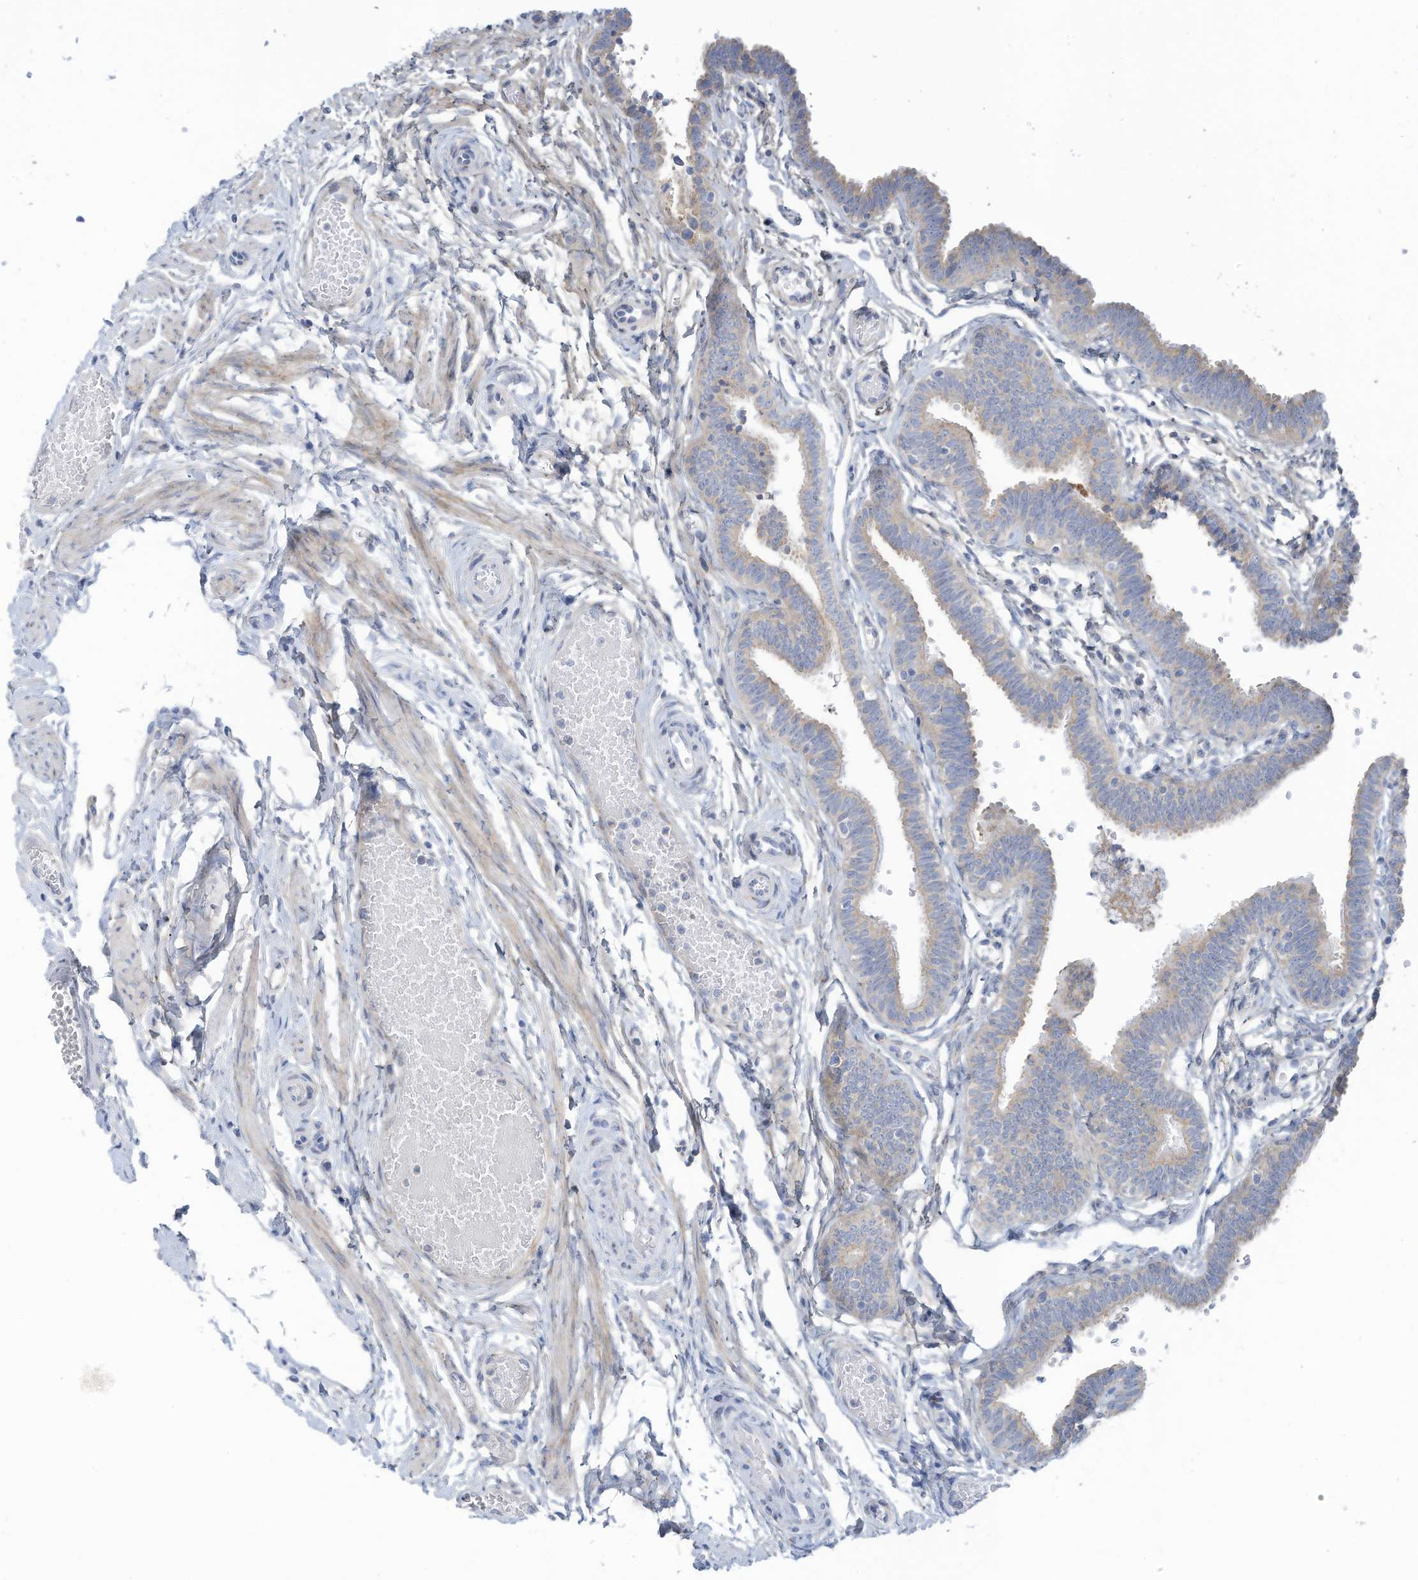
{"staining": {"intensity": "moderate", "quantity": "<25%", "location": "cytoplasmic/membranous"}, "tissue": "fallopian tube", "cell_type": "Glandular cells", "image_type": "normal", "snomed": [{"axis": "morphology", "description": "Normal tissue, NOS"}, {"axis": "topography", "description": "Fallopian tube"}, {"axis": "topography", "description": "Ovary"}], "caption": "A photomicrograph of fallopian tube stained for a protein displays moderate cytoplasmic/membranous brown staining in glandular cells. Nuclei are stained in blue.", "gene": "TRMT2B", "patient": {"sex": "female", "age": 23}}